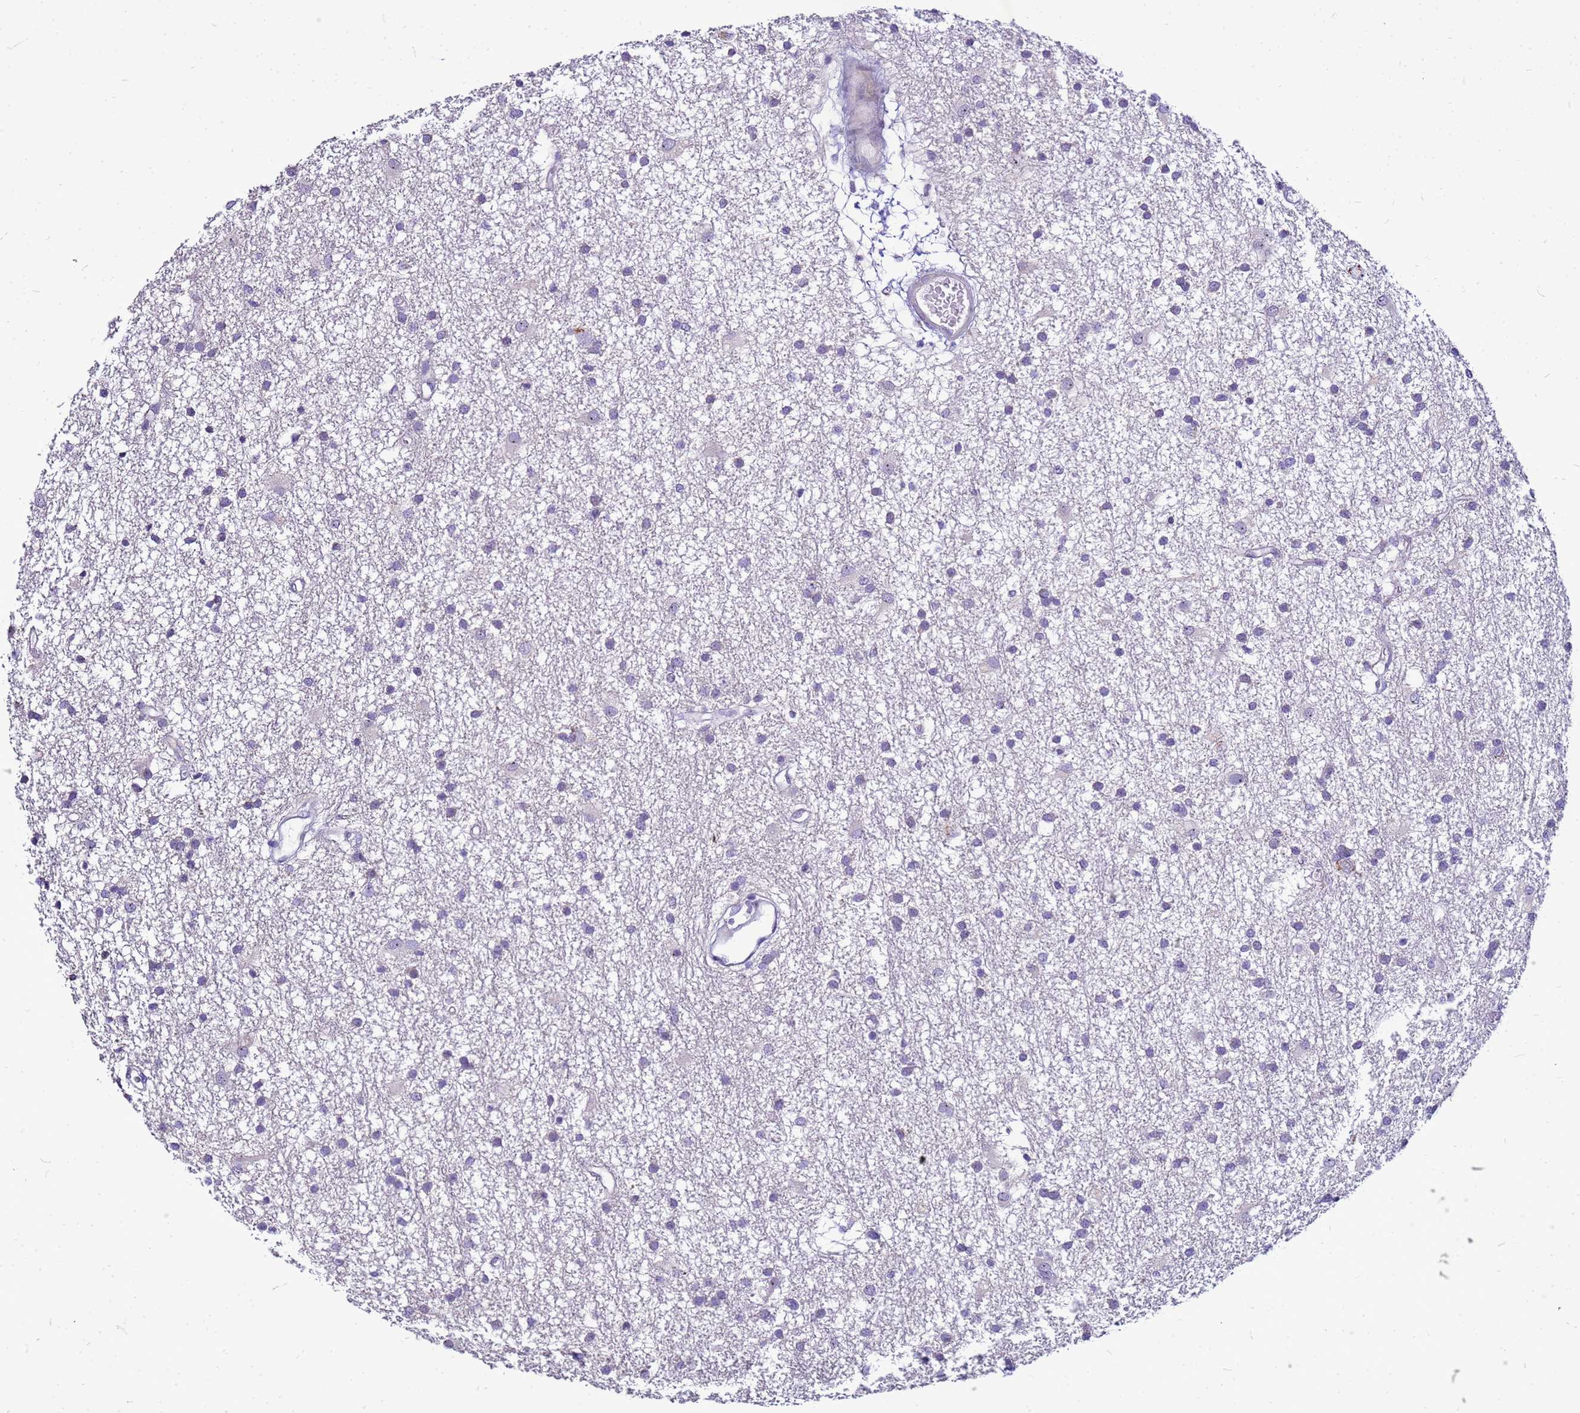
{"staining": {"intensity": "negative", "quantity": "none", "location": "none"}, "tissue": "glioma", "cell_type": "Tumor cells", "image_type": "cancer", "snomed": [{"axis": "morphology", "description": "Glioma, malignant, High grade"}, {"axis": "topography", "description": "Brain"}], "caption": "There is no significant staining in tumor cells of malignant glioma (high-grade).", "gene": "VPS4B", "patient": {"sex": "male", "age": 77}}